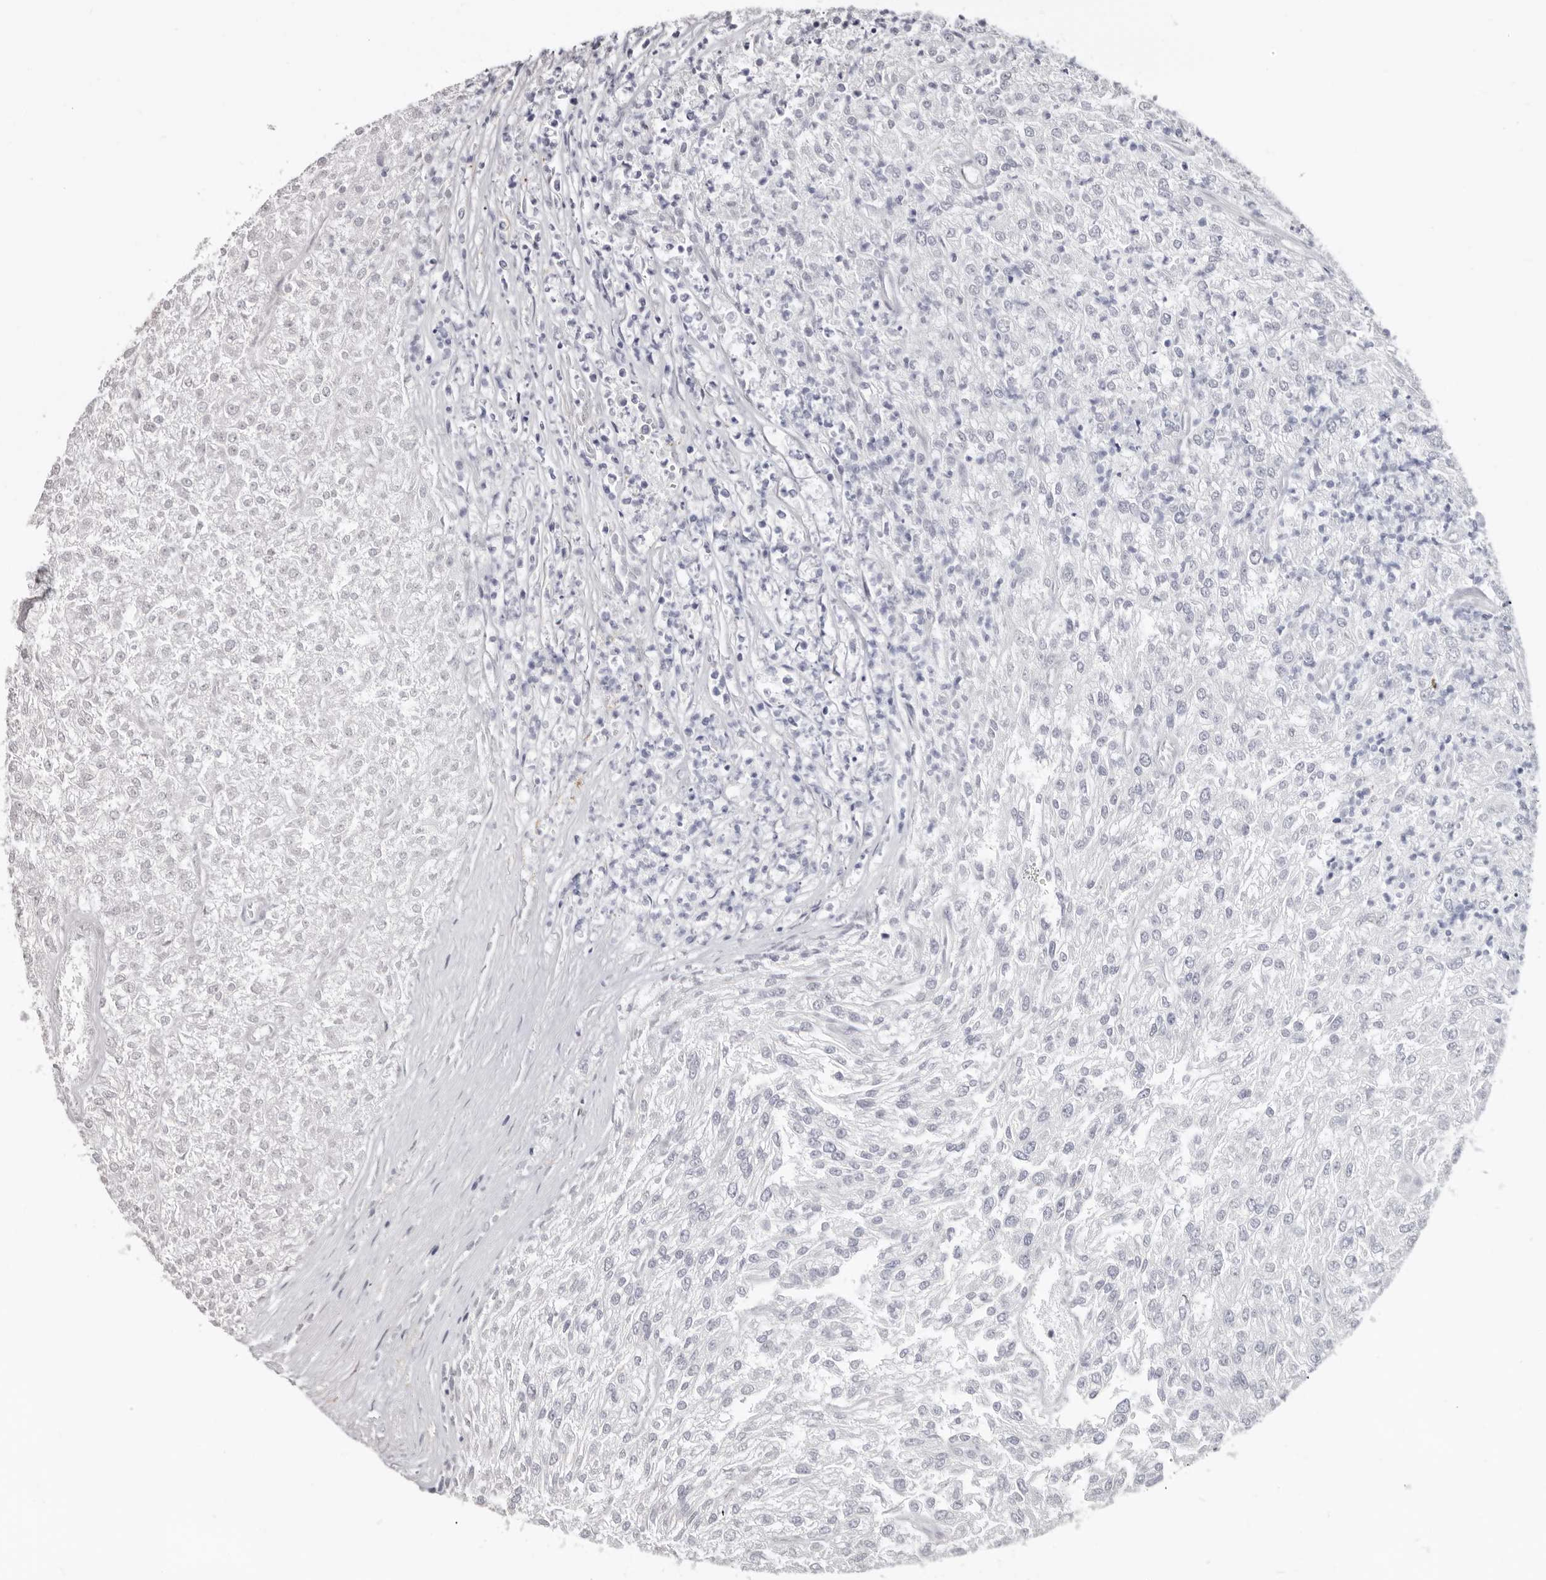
{"staining": {"intensity": "negative", "quantity": "none", "location": "none"}, "tissue": "renal cancer", "cell_type": "Tumor cells", "image_type": "cancer", "snomed": [{"axis": "morphology", "description": "Adenocarcinoma, NOS"}, {"axis": "topography", "description": "Kidney"}], "caption": "Histopathology image shows no protein positivity in tumor cells of renal cancer tissue.", "gene": "KHDRBS2", "patient": {"sex": "female", "age": 54}}